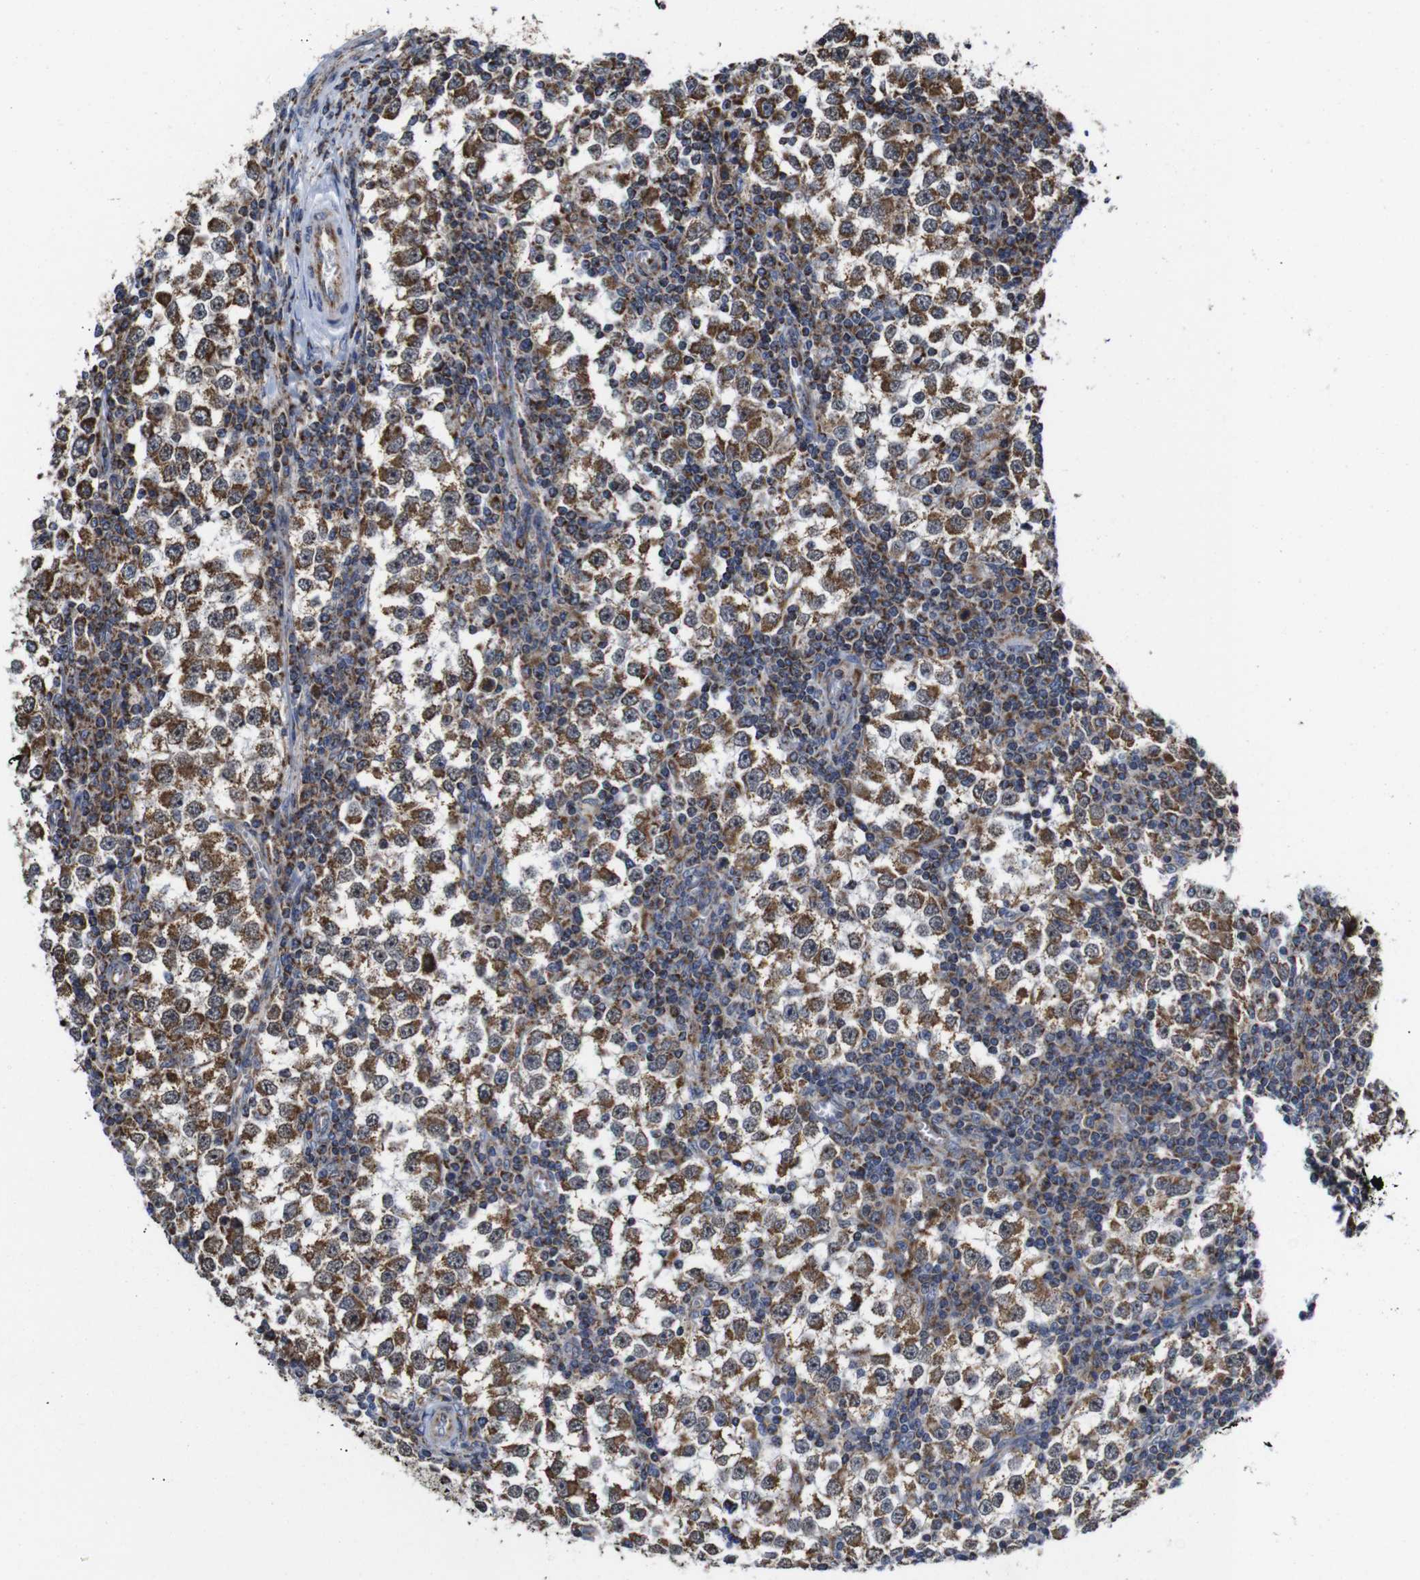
{"staining": {"intensity": "moderate", "quantity": ">75%", "location": "cytoplasmic/membranous"}, "tissue": "testis cancer", "cell_type": "Tumor cells", "image_type": "cancer", "snomed": [{"axis": "morphology", "description": "Seminoma, NOS"}, {"axis": "topography", "description": "Testis"}], "caption": "Tumor cells show moderate cytoplasmic/membranous staining in approximately >75% of cells in testis cancer.", "gene": "C17orf80", "patient": {"sex": "male", "age": 65}}